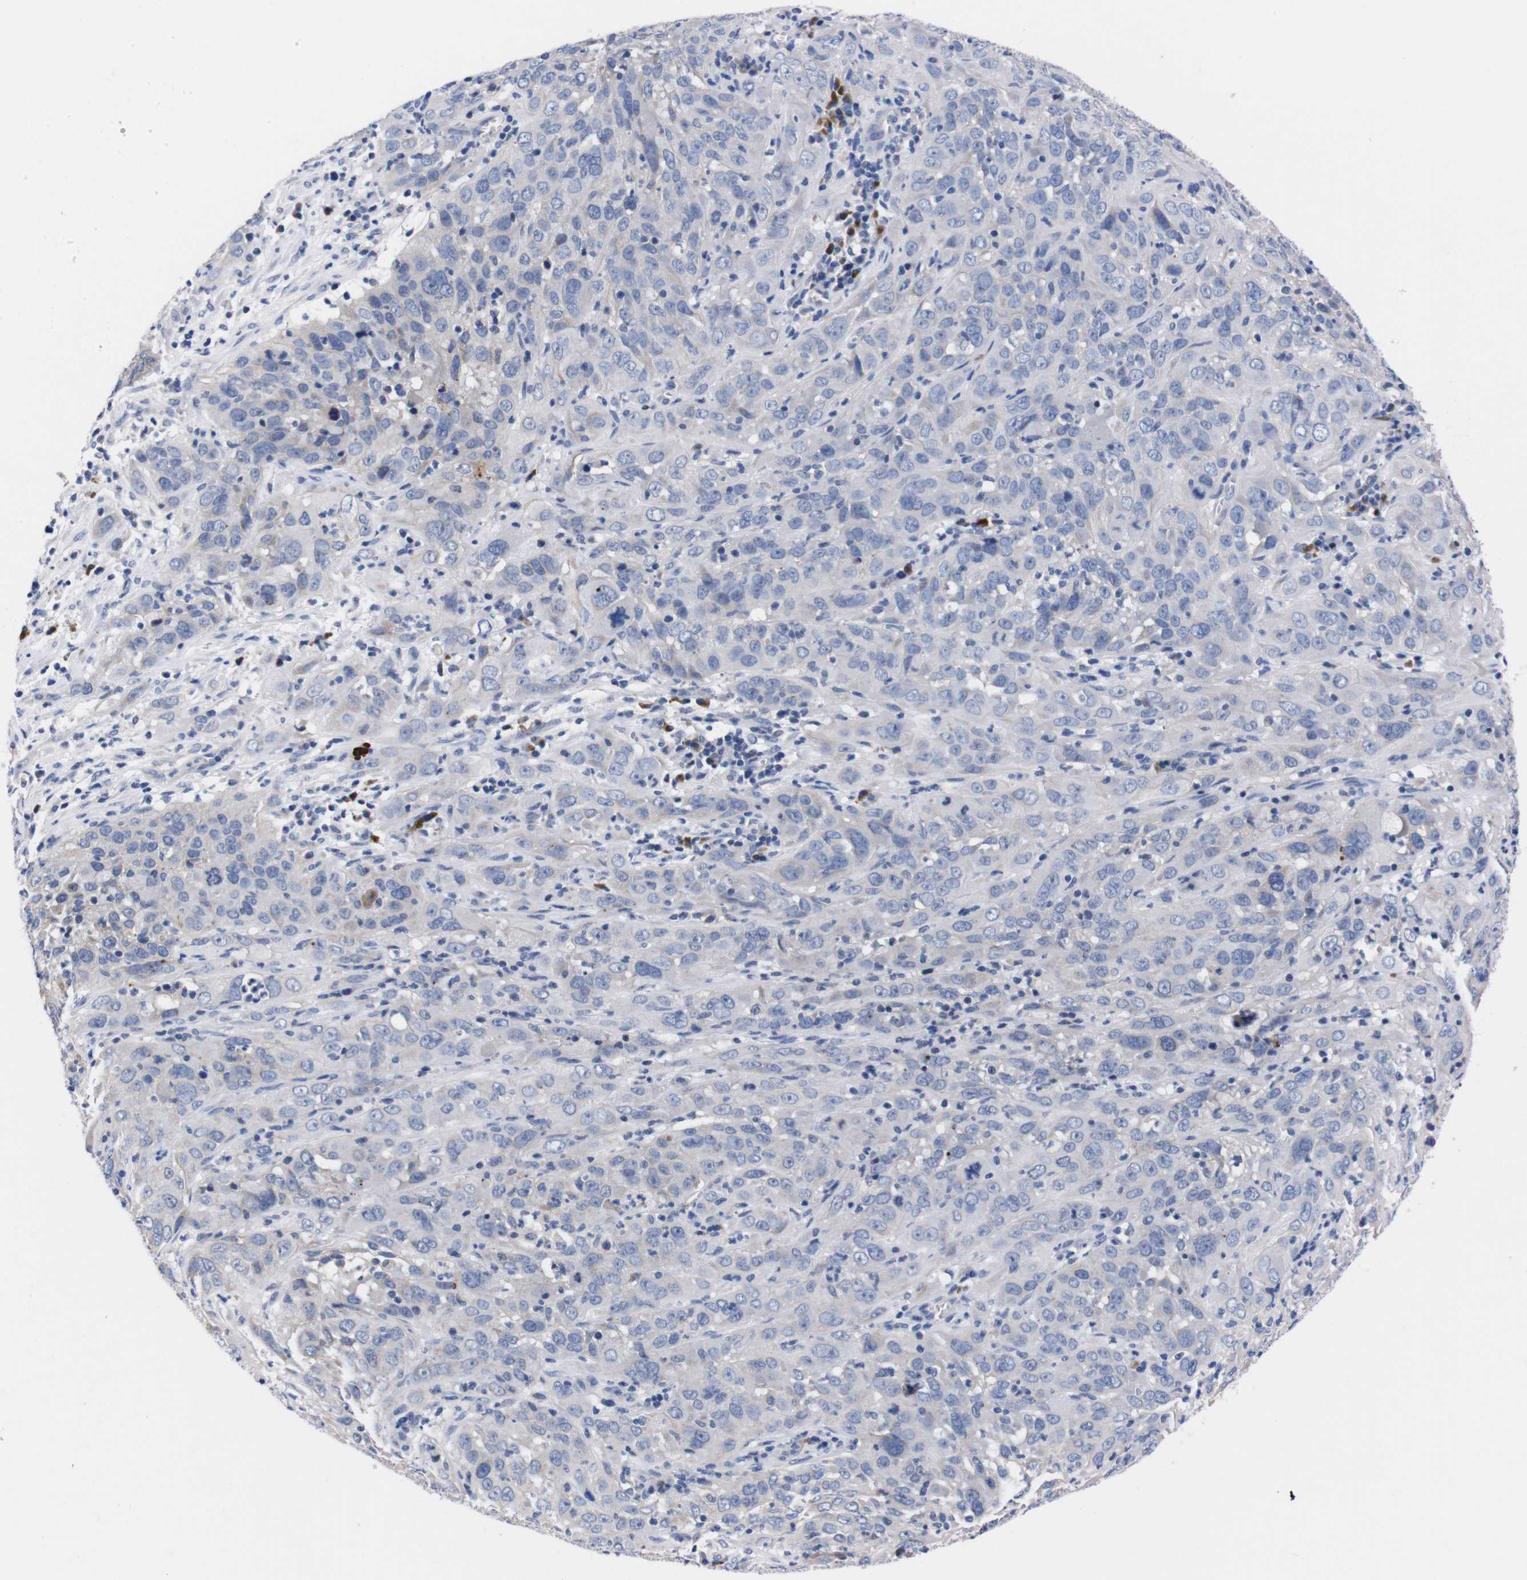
{"staining": {"intensity": "negative", "quantity": "none", "location": "none"}, "tissue": "cervical cancer", "cell_type": "Tumor cells", "image_type": "cancer", "snomed": [{"axis": "morphology", "description": "Squamous cell carcinoma, NOS"}, {"axis": "topography", "description": "Cervix"}], "caption": "Tumor cells show no significant protein staining in cervical cancer (squamous cell carcinoma).", "gene": "FAM210A", "patient": {"sex": "female", "age": 32}}